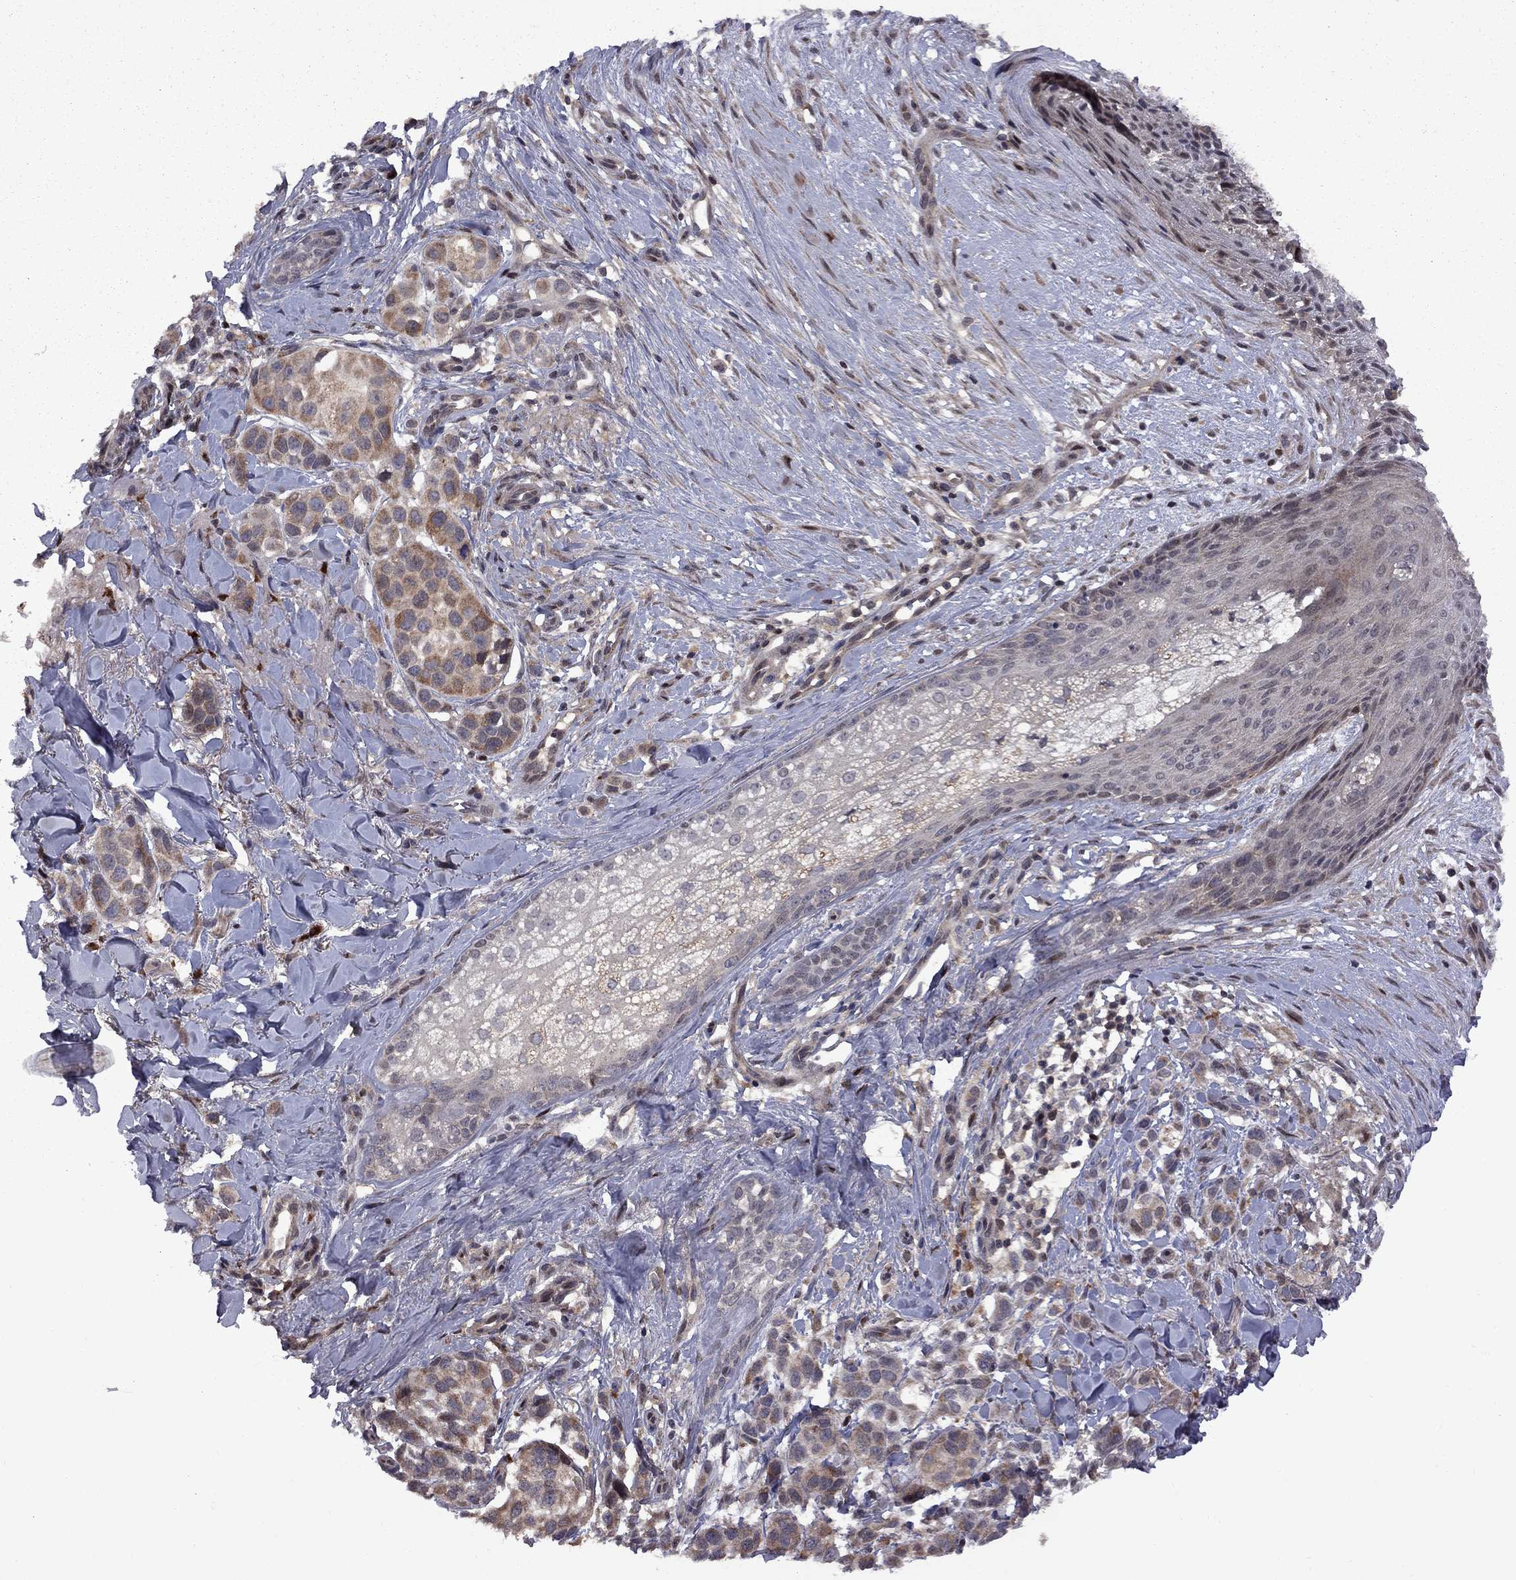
{"staining": {"intensity": "moderate", "quantity": "25%-75%", "location": "cytoplasmic/membranous"}, "tissue": "melanoma", "cell_type": "Tumor cells", "image_type": "cancer", "snomed": [{"axis": "morphology", "description": "Malignant melanoma, NOS"}, {"axis": "topography", "description": "Skin"}], "caption": "Protein staining of malignant melanoma tissue reveals moderate cytoplasmic/membranous positivity in approximately 25%-75% of tumor cells.", "gene": "IPP", "patient": {"sex": "male", "age": 57}}